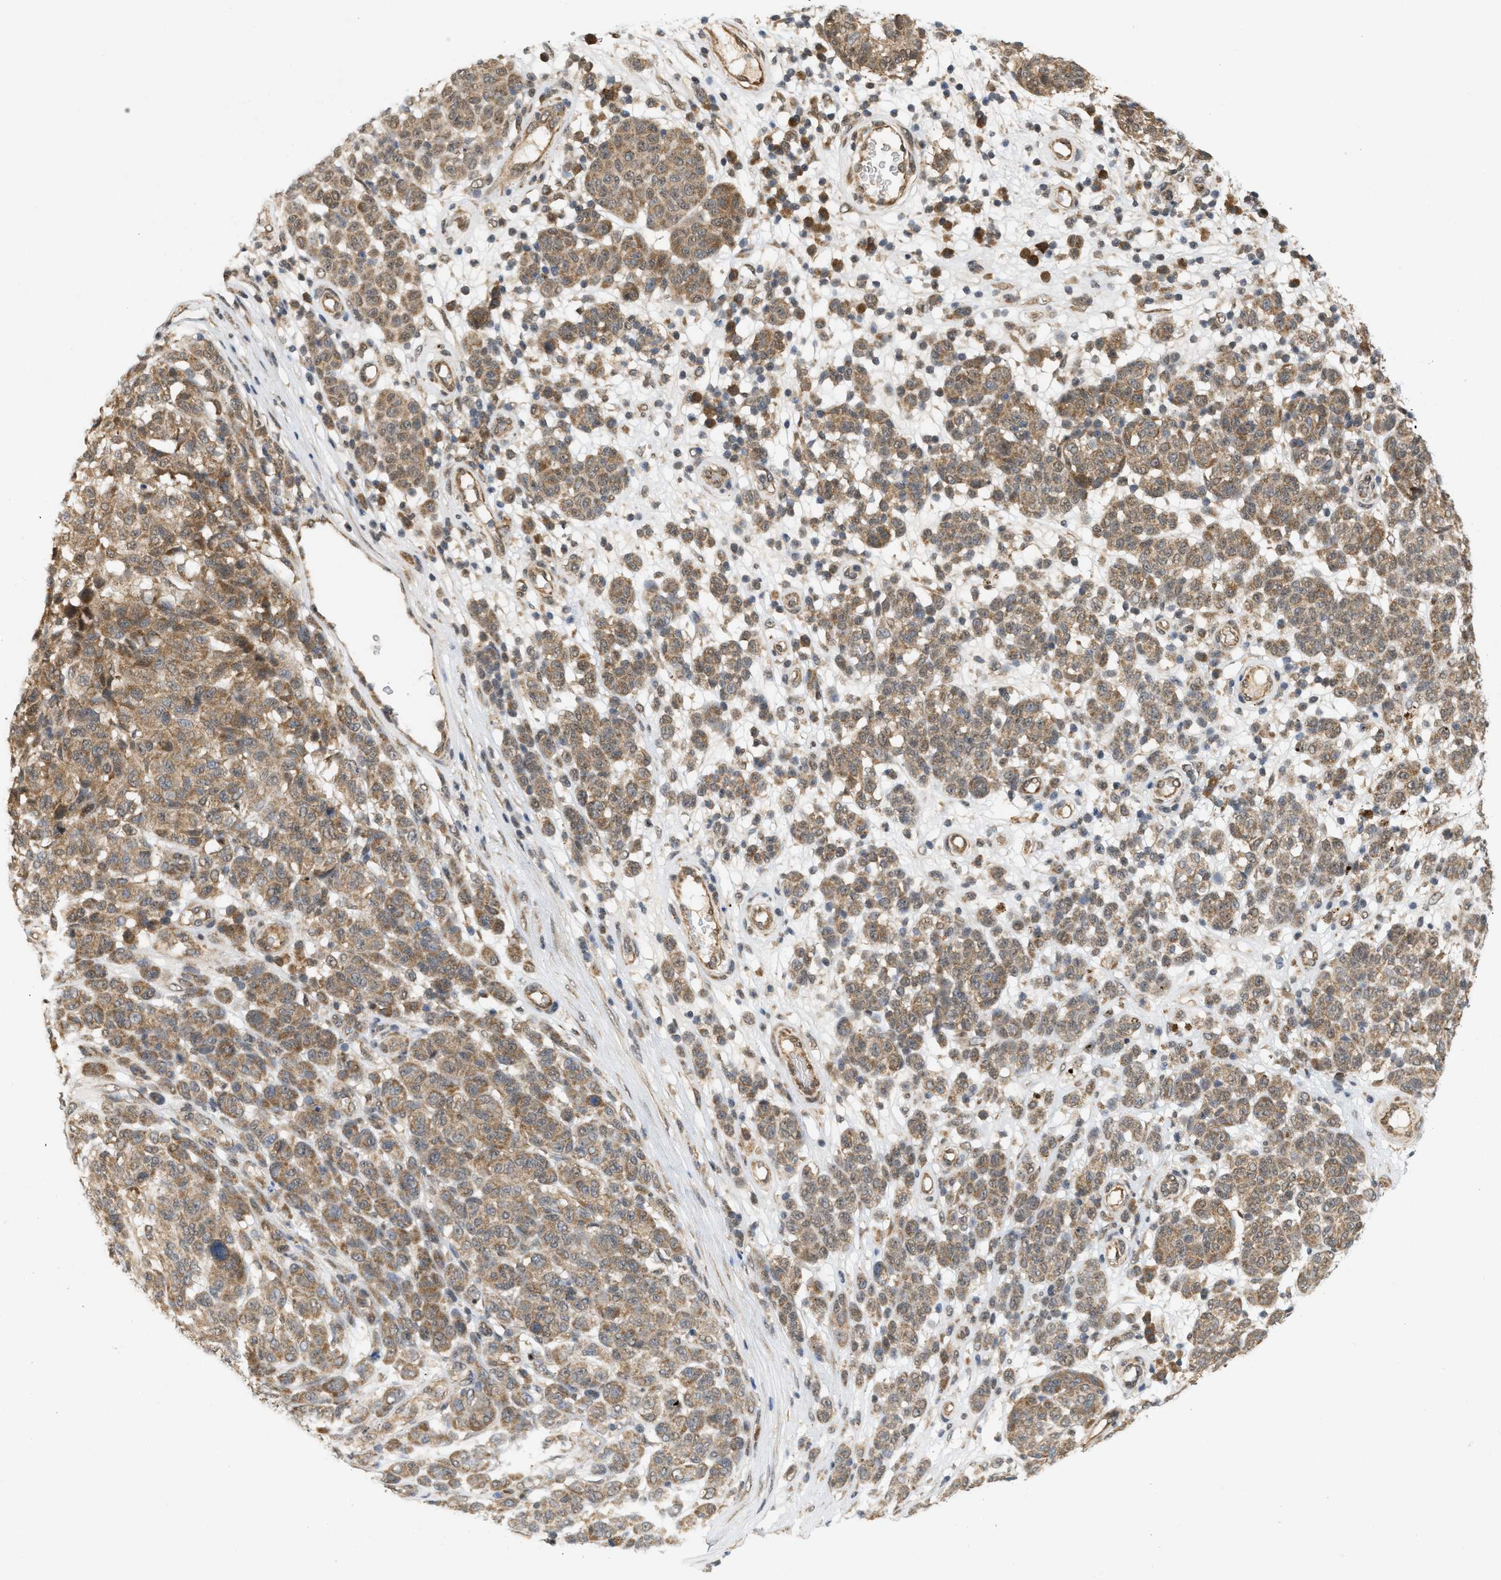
{"staining": {"intensity": "moderate", "quantity": ">75%", "location": "cytoplasmic/membranous"}, "tissue": "melanoma", "cell_type": "Tumor cells", "image_type": "cancer", "snomed": [{"axis": "morphology", "description": "Malignant melanoma, NOS"}, {"axis": "topography", "description": "Skin"}], "caption": "This image displays immunohistochemistry staining of human melanoma, with medium moderate cytoplasmic/membranous staining in about >75% of tumor cells.", "gene": "PRKD1", "patient": {"sex": "male", "age": 59}}